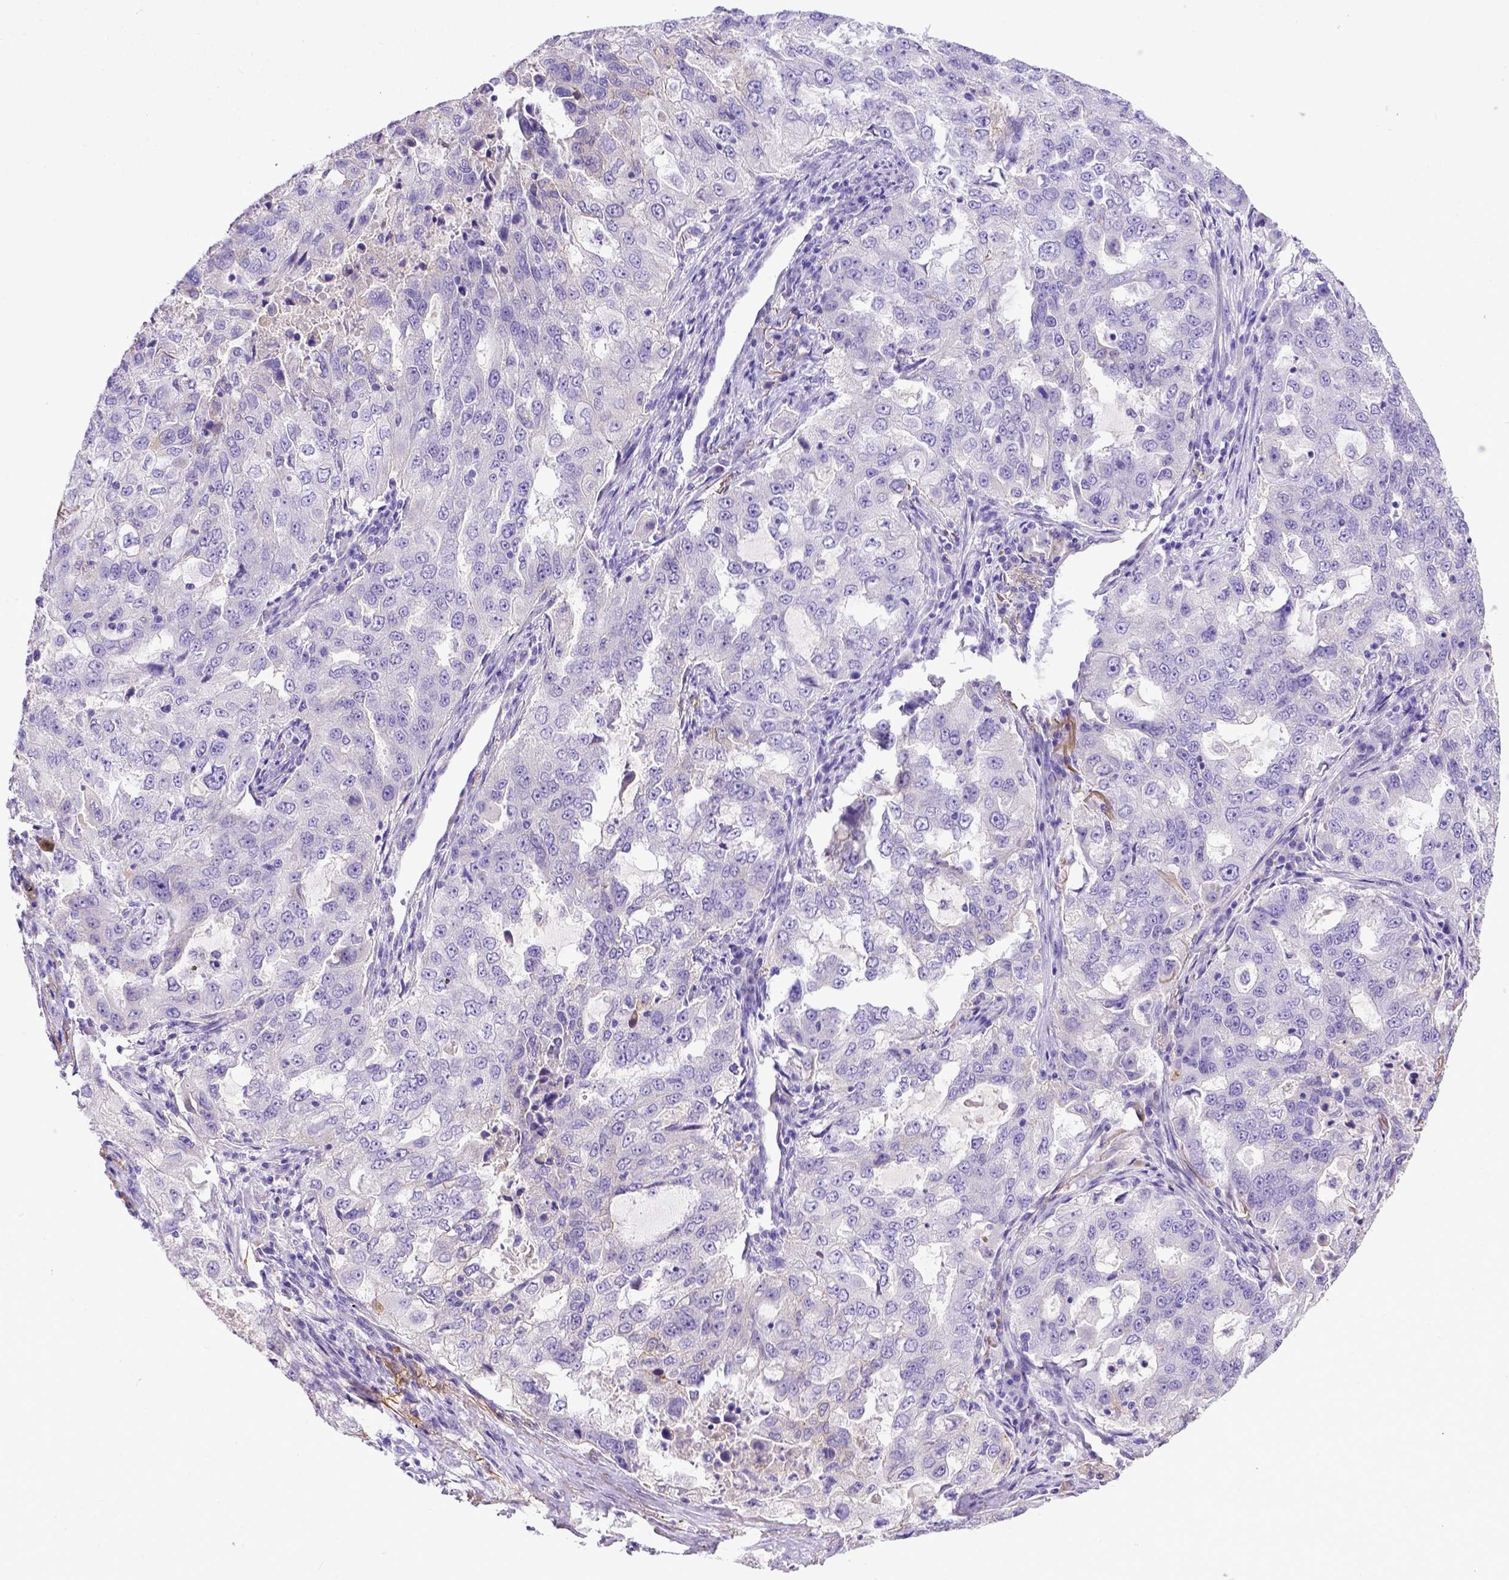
{"staining": {"intensity": "negative", "quantity": "none", "location": "none"}, "tissue": "lung cancer", "cell_type": "Tumor cells", "image_type": "cancer", "snomed": [{"axis": "morphology", "description": "Adenocarcinoma, NOS"}, {"axis": "topography", "description": "Lung"}], "caption": "This is a micrograph of IHC staining of adenocarcinoma (lung), which shows no expression in tumor cells. Nuclei are stained in blue.", "gene": "BTN1A1", "patient": {"sex": "female", "age": 61}}